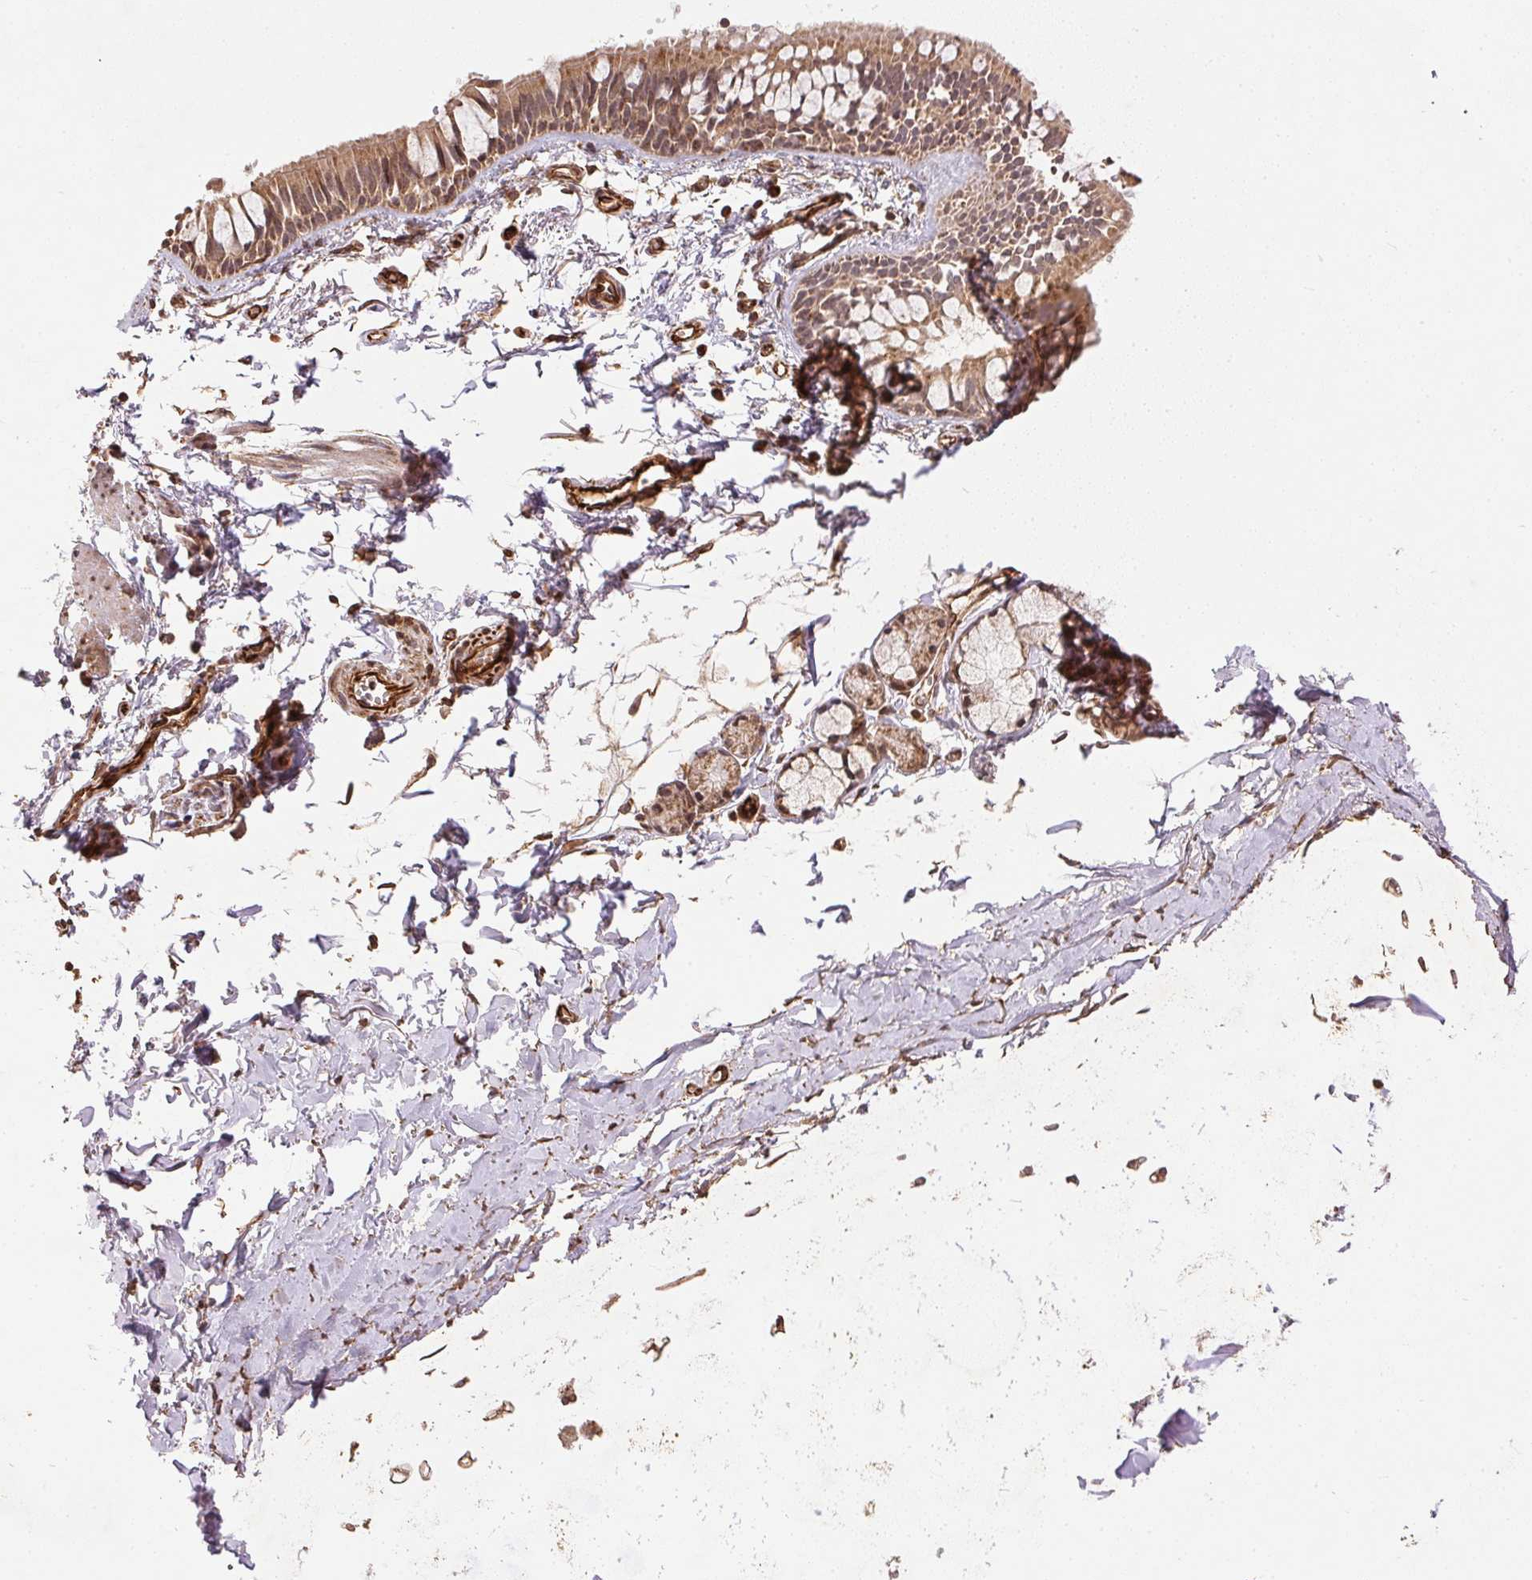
{"staining": {"intensity": "moderate", "quantity": ">75%", "location": "cytoplasmic/membranous"}, "tissue": "bronchus", "cell_type": "Respiratory epithelial cells", "image_type": "normal", "snomed": [{"axis": "morphology", "description": "Normal tissue, NOS"}, {"axis": "topography", "description": "Bronchus"}], "caption": "This histopathology image shows normal bronchus stained with immunohistochemistry to label a protein in brown. The cytoplasmic/membranous of respiratory epithelial cells show moderate positivity for the protein. Nuclei are counter-stained blue.", "gene": "SPRED2", "patient": {"sex": "female", "age": 59}}